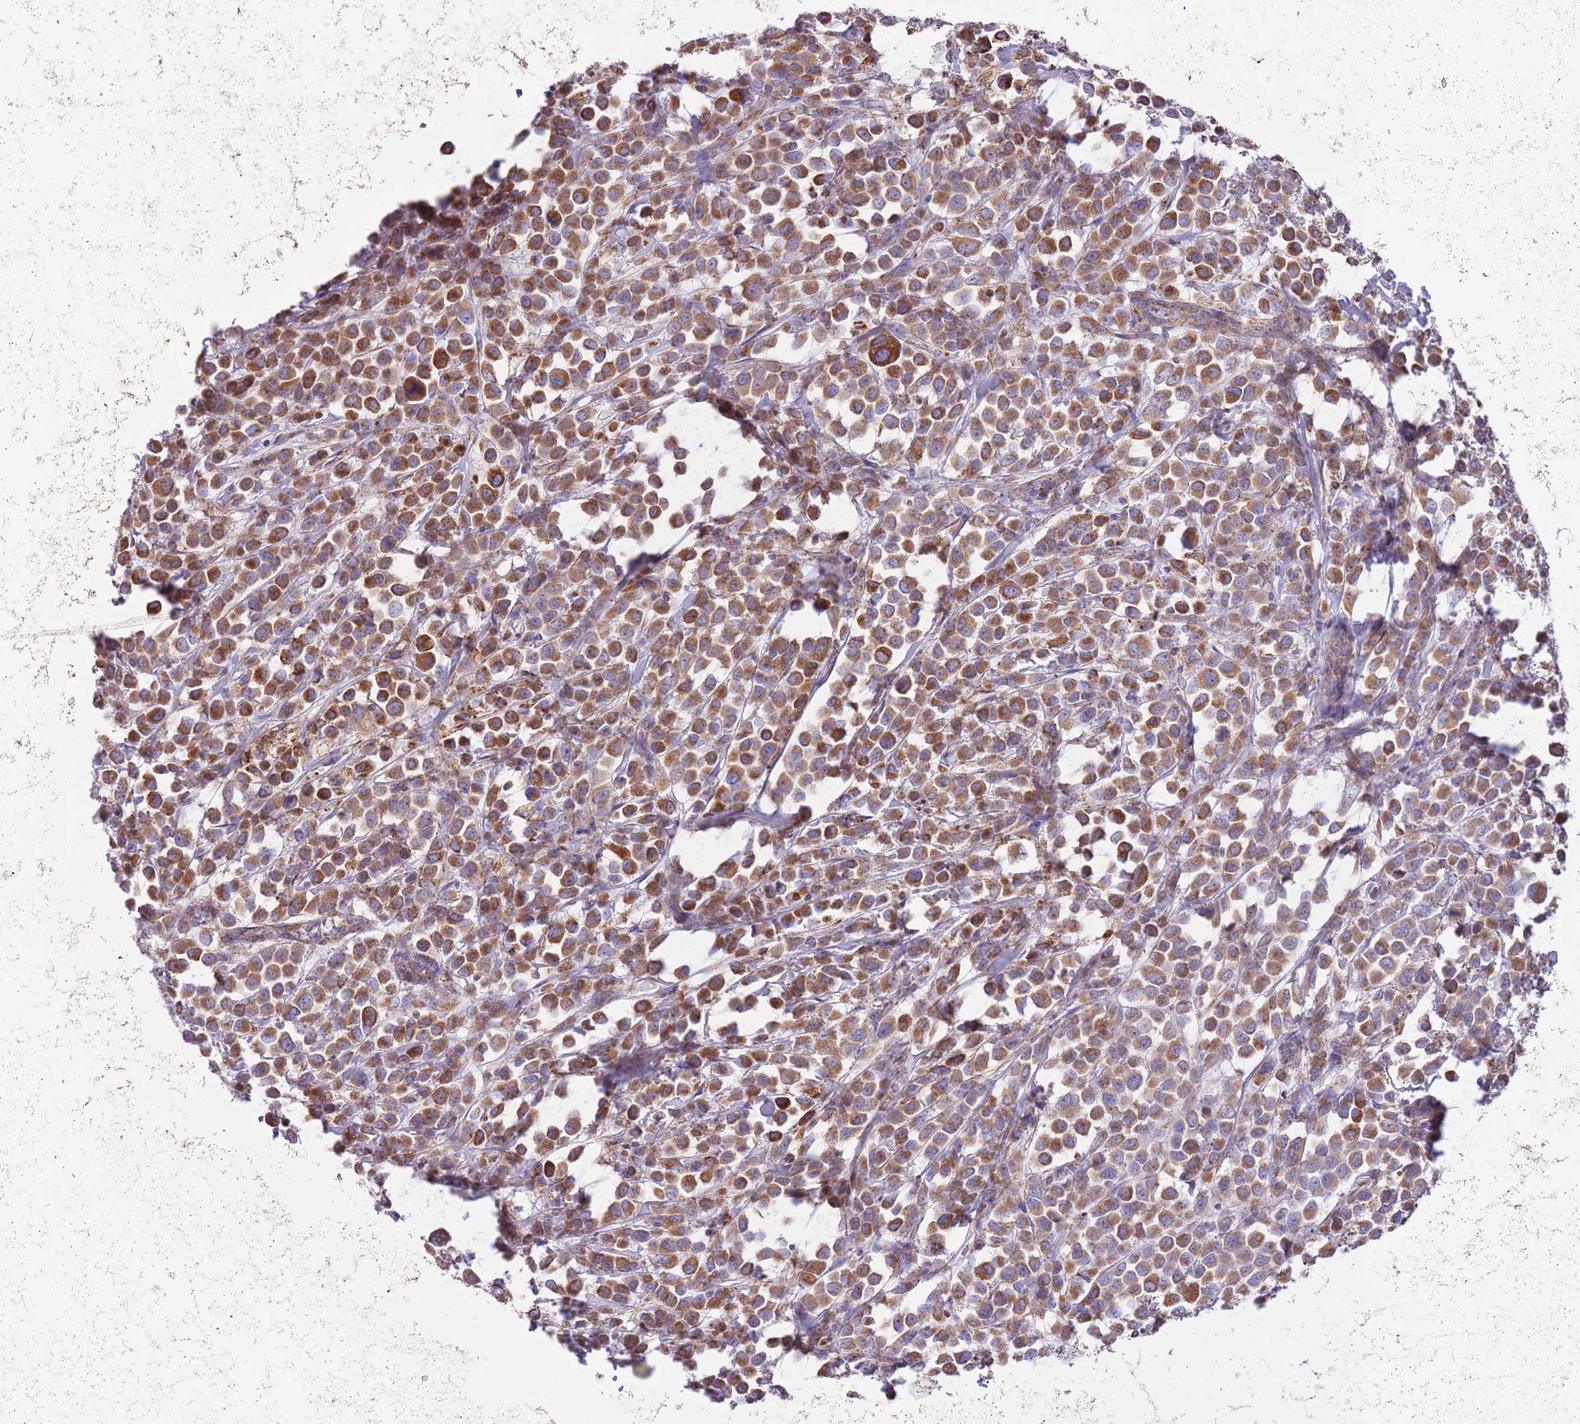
{"staining": {"intensity": "strong", "quantity": ">75%", "location": "cytoplasmic/membranous"}, "tissue": "breast cancer", "cell_type": "Tumor cells", "image_type": "cancer", "snomed": [{"axis": "morphology", "description": "Duct carcinoma"}, {"axis": "topography", "description": "Breast"}], "caption": "Immunohistochemical staining of human breast intraductal carcinoma reveals high levels of strong cytoplasmic/membranous protein expression in about >75% of tumor cells. (Brightfield microscopy of DAB IHC at high magnification).", "gene": "SS18L2", "patient": {"sex": "female", "age": 61}}